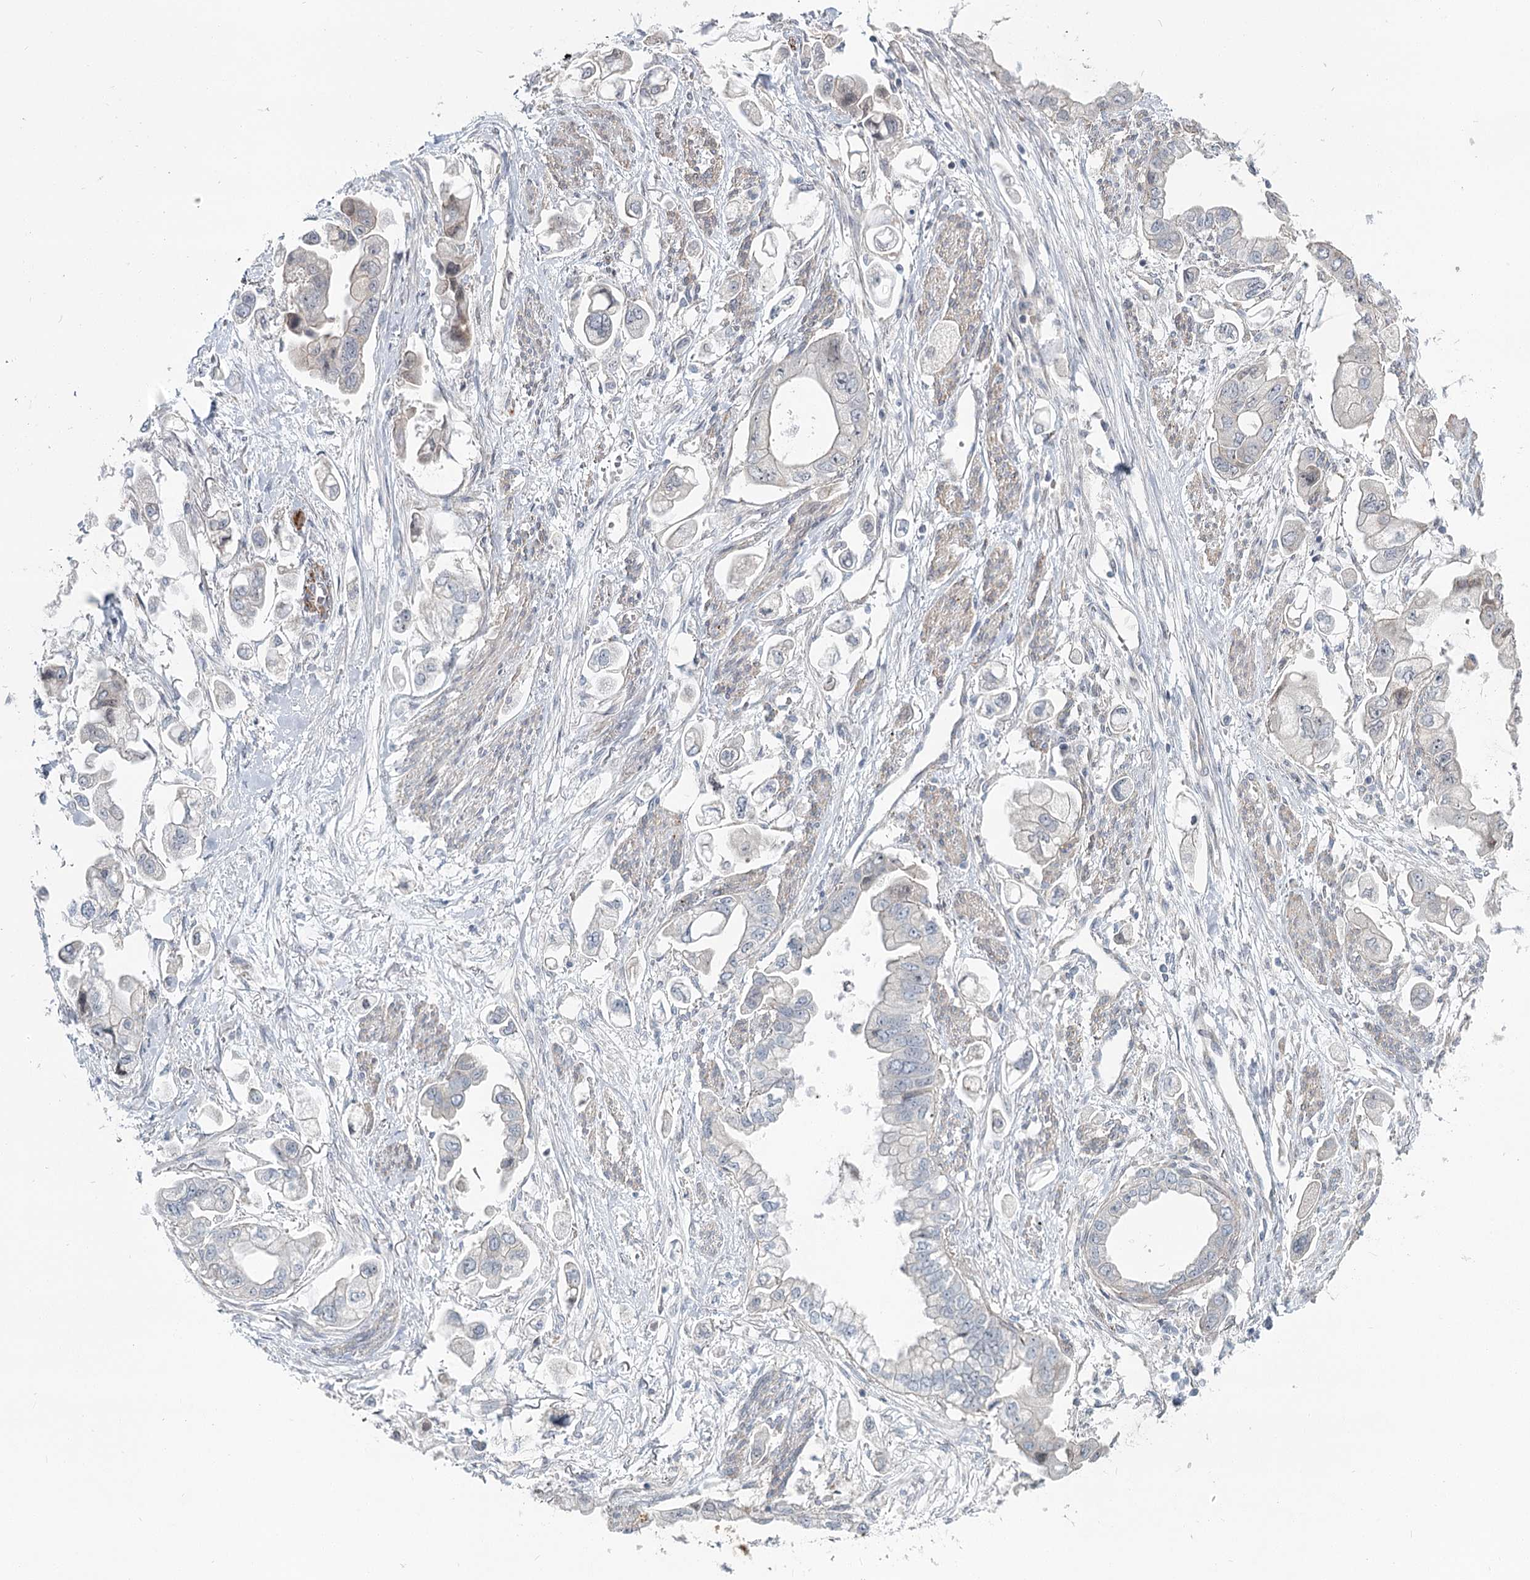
{"staining": {"intensity": "negative", "quantity": "none", "location": "none"}, "tissue": "stomach cancer", "cell_type": "Tumor cells", "image_type": "cancer", "snomed": [{"axis": "morphology", "description": "Adenocarcinoma, NOS"}, {"axis": "topography", "description": "Stomach"}], "caption": "The image displays no significant expression in tumor cells of stomach cancer. (Brightfield microscopy of DAB (3,3'-diaminobenzidine) immunohistochemistry at high magnification).", "gene": "SPINK13", "patient": {"sex": "male", "age": 62}}